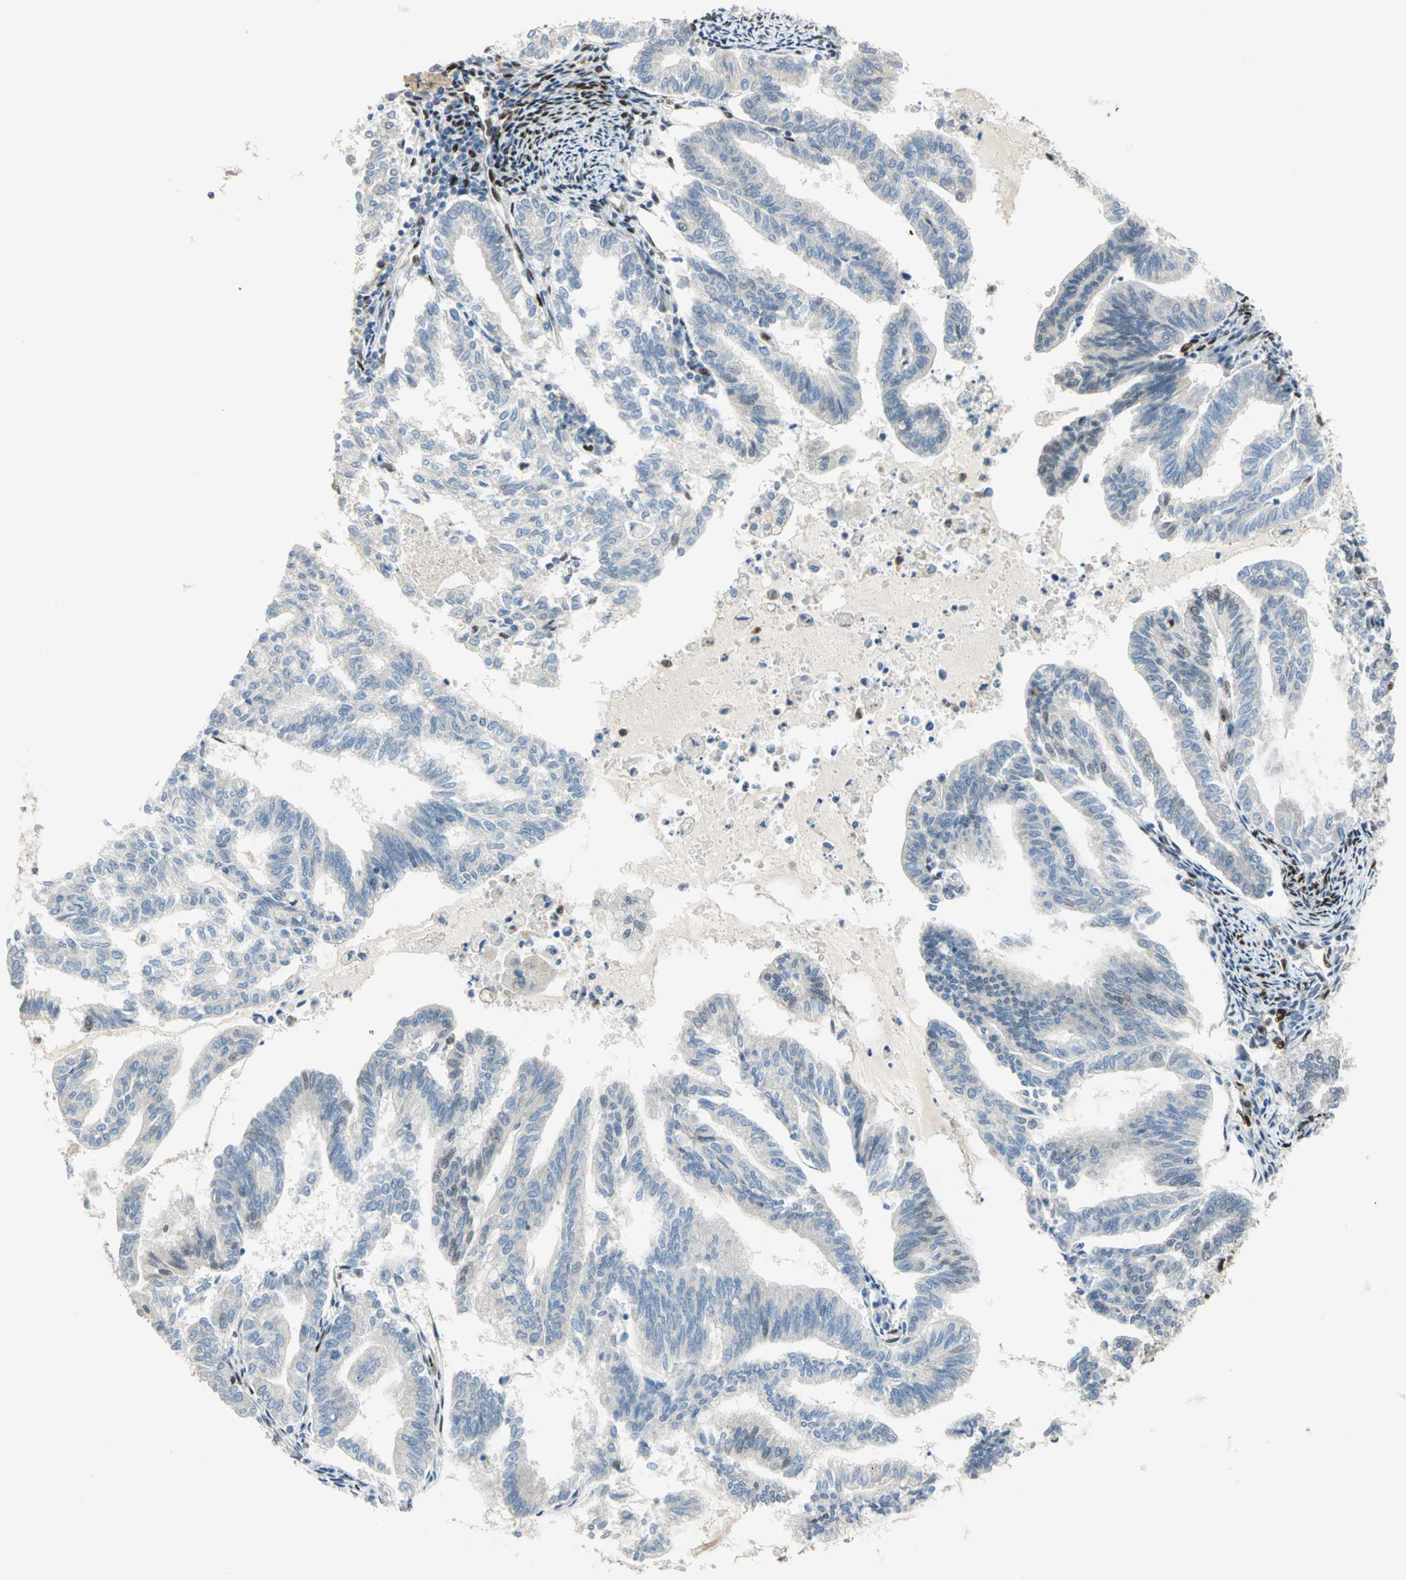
{"staining": {"intensity": "weak", "quantity": "<25%", "location": "cytoplasmic/membranous"}, "tissue": "endometrial cancer", "cell_type": "Tumor cells", "image_type": "cancer", "snomed": [{"axis": "morphology", "description": "Adenocarcinoma, NOS"}, {"axis": "topography", "description": "Endometrium"}], "caption": "High magnification brightfield microscopy of adenocarcinoma (endometrial) stained with DAB (brown) and counterstained with hematoxylin (blue): tumor cells show no significant staining.", "gene": "RBFOX2", "patient": {"sex": "female", "age": 79}}